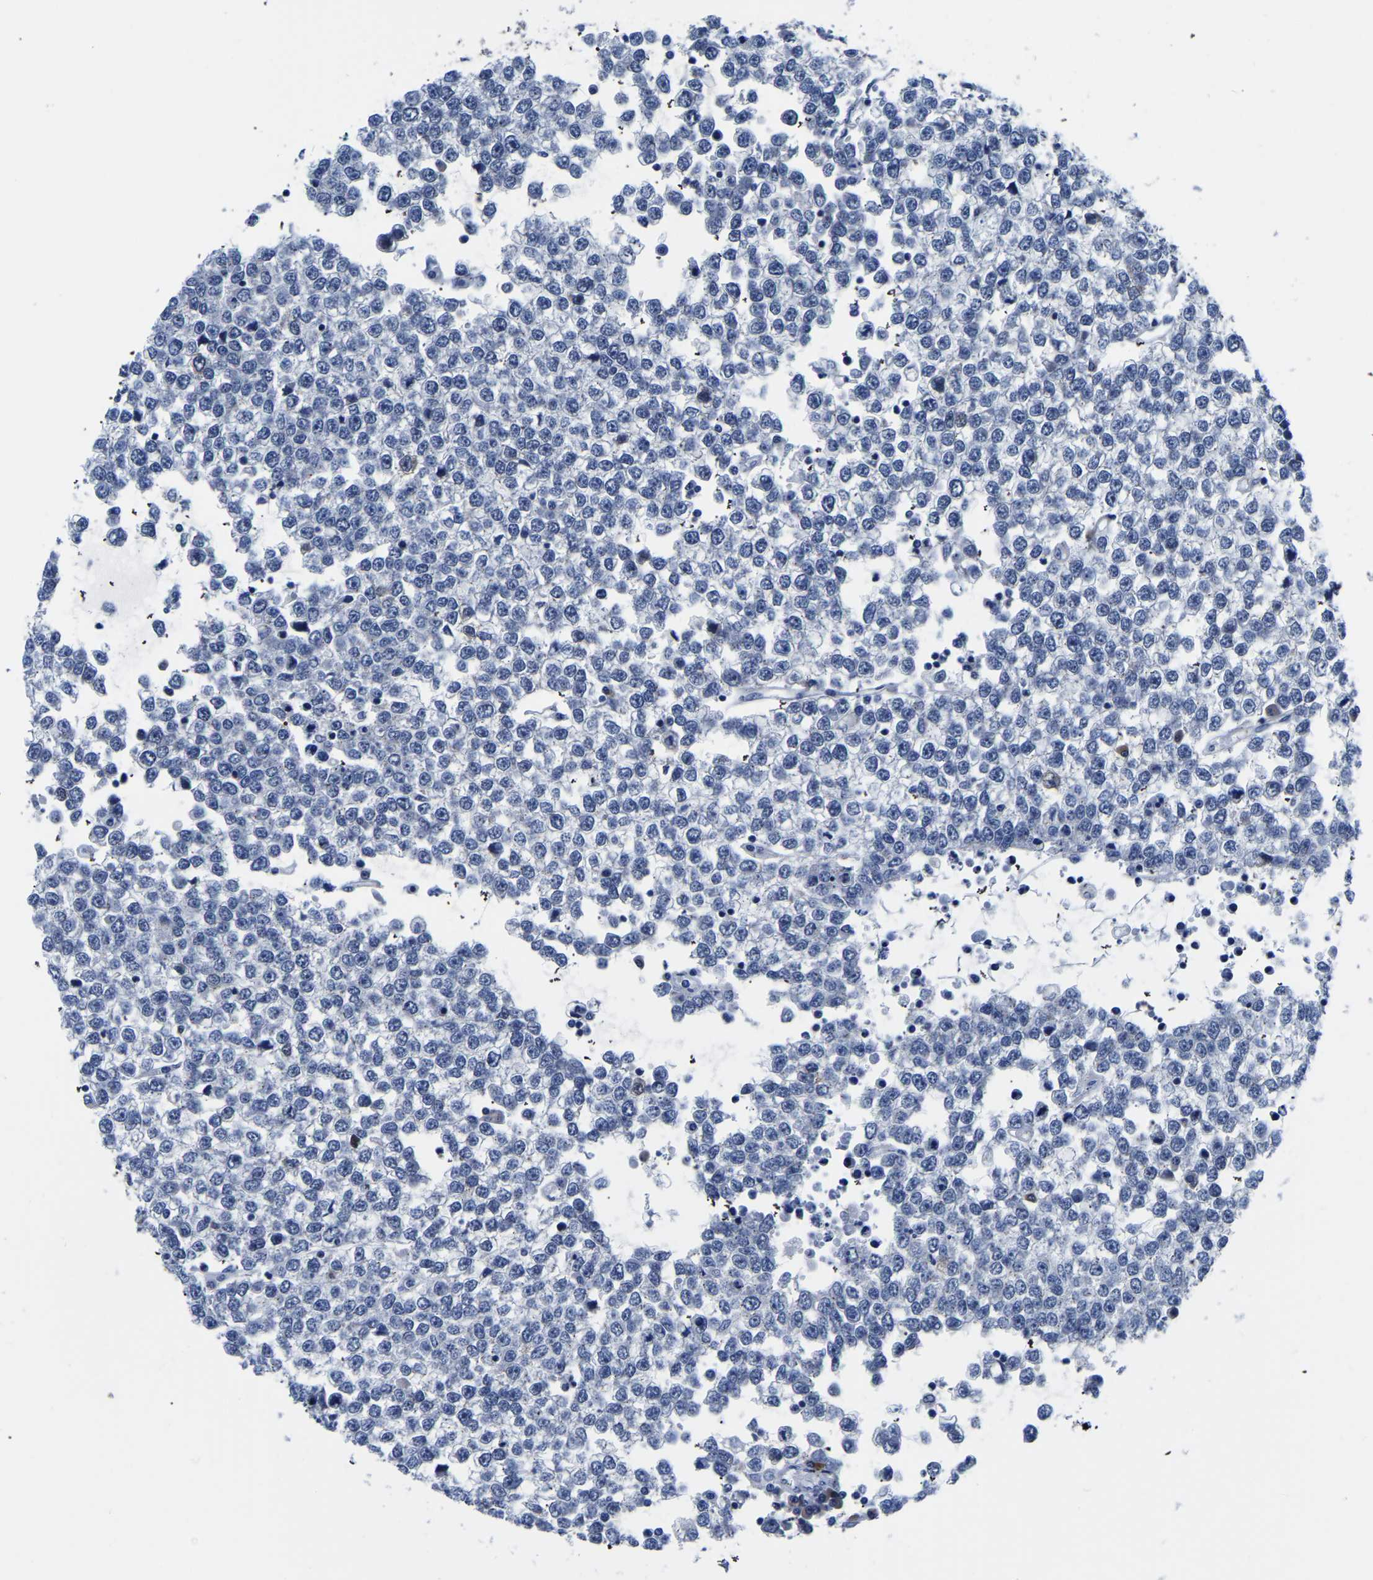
{"staining": {"intensity": "negative", "quantity": "none", "location": "none"}, "tissue": "testis cancer", "cell_type": "Tumor cells", "image_type": "cancer", "snomed": [{"axis": "morphology", "description": "Seminoma, NOS"}, {"axis": "topography", "description": "Testis"}], "caption": "Tumor cells are negative for protein expression in human testis seminoma.", "gene": "TFG", "patient": {"sex": "male", "age": 65}}